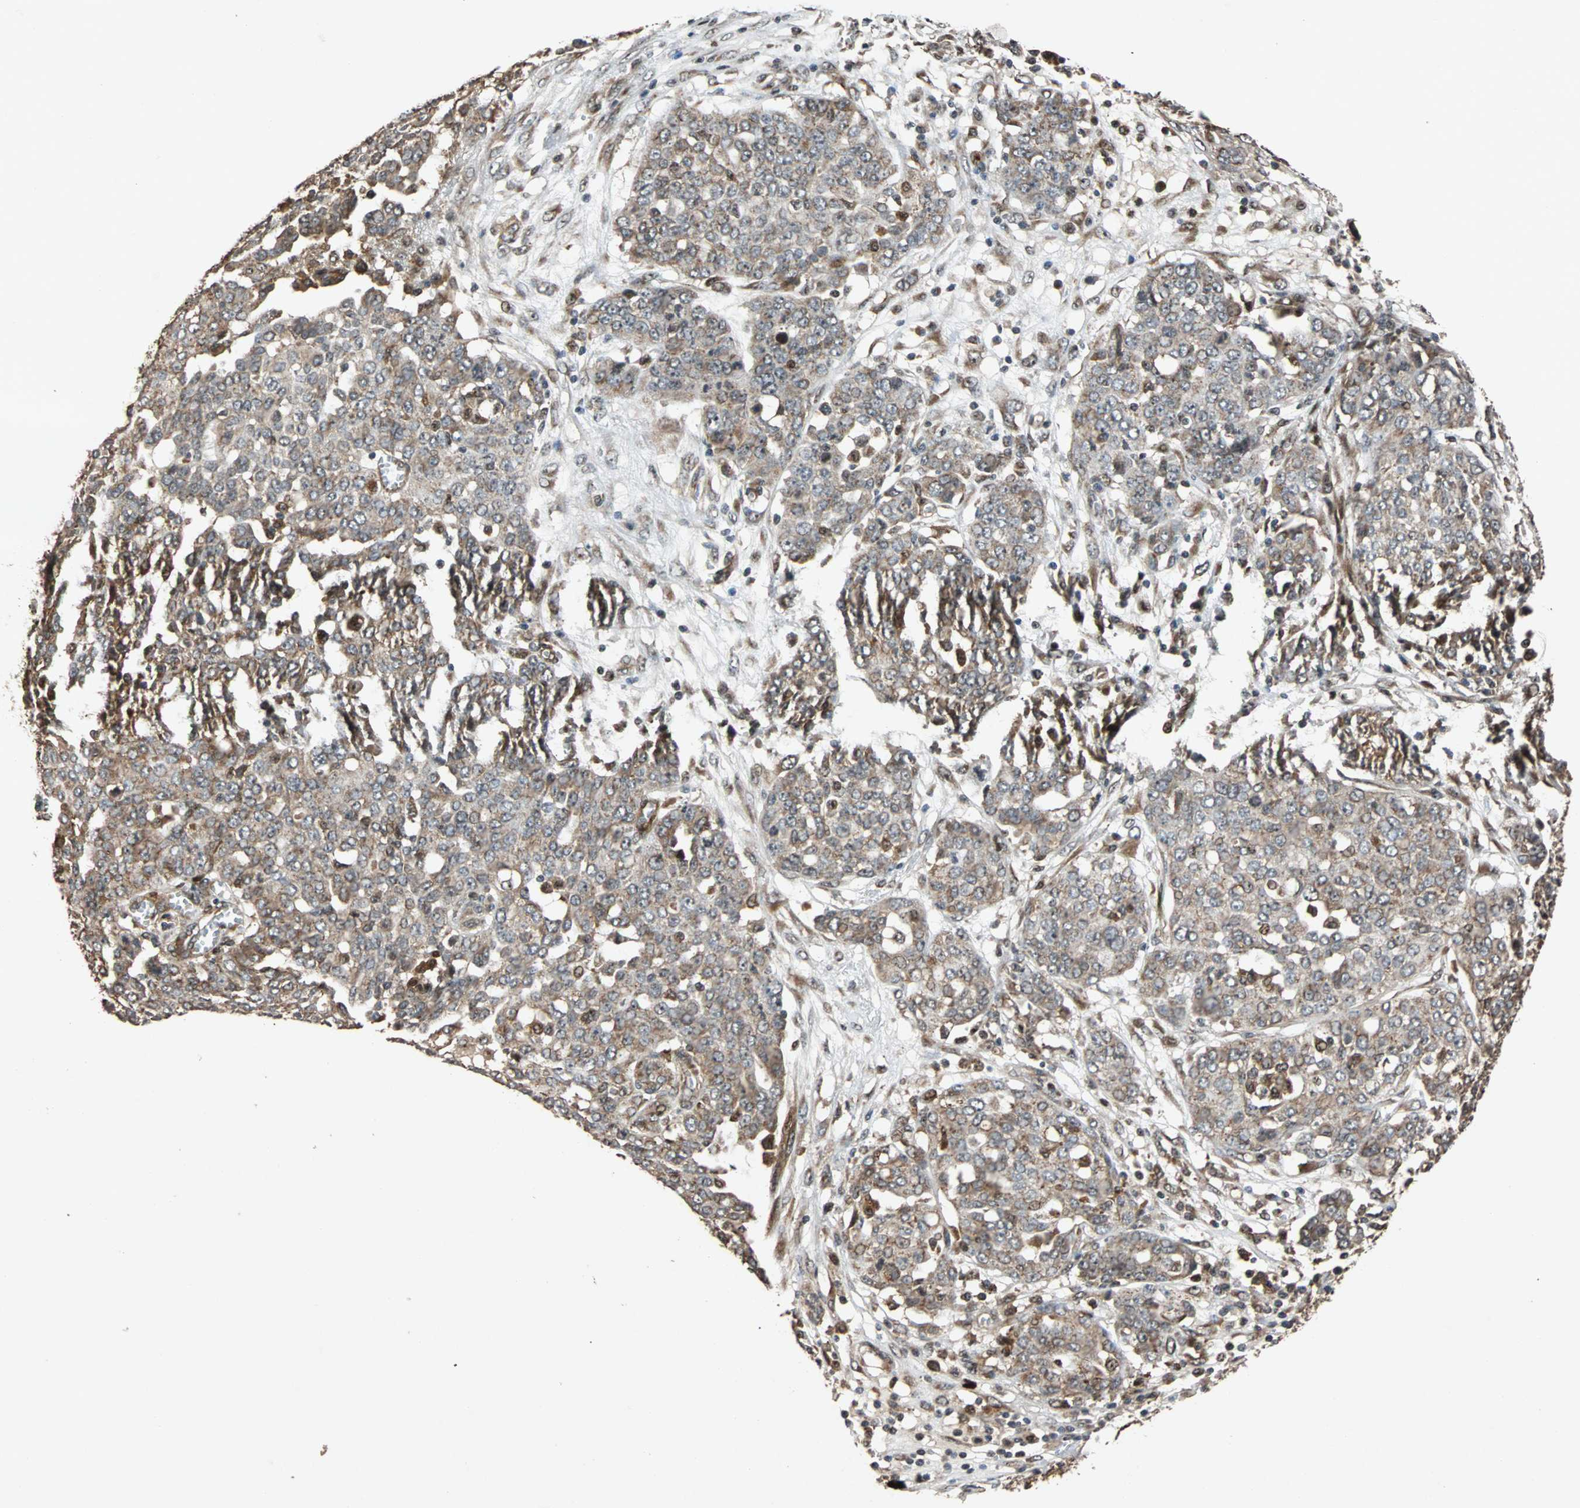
{"staining": {"intensity": "moderate", "quantity": ">75%", "location": "cytoplasmic/membranous"}, "tissue": "ovarian cancer", "cell_type": "Tumor cells", "image_type": "cancer", "snomed": [{"axis": "morphology", "description": "Cystadenocarcinoma, serous, NOS"}, {"axis": "topography", "description": "Soft tissue"}, {"axis": "topography", "description": "Ovary"}], "caption": "Immunohistochemical staining of human ovarian serous cystadenocarcinoma displays medium levels of moderate cytoplasmic/membranous expression in about >75% of tumor cells.", "gene": "USP31", "patient": {"sex": "female", "age": 57}}